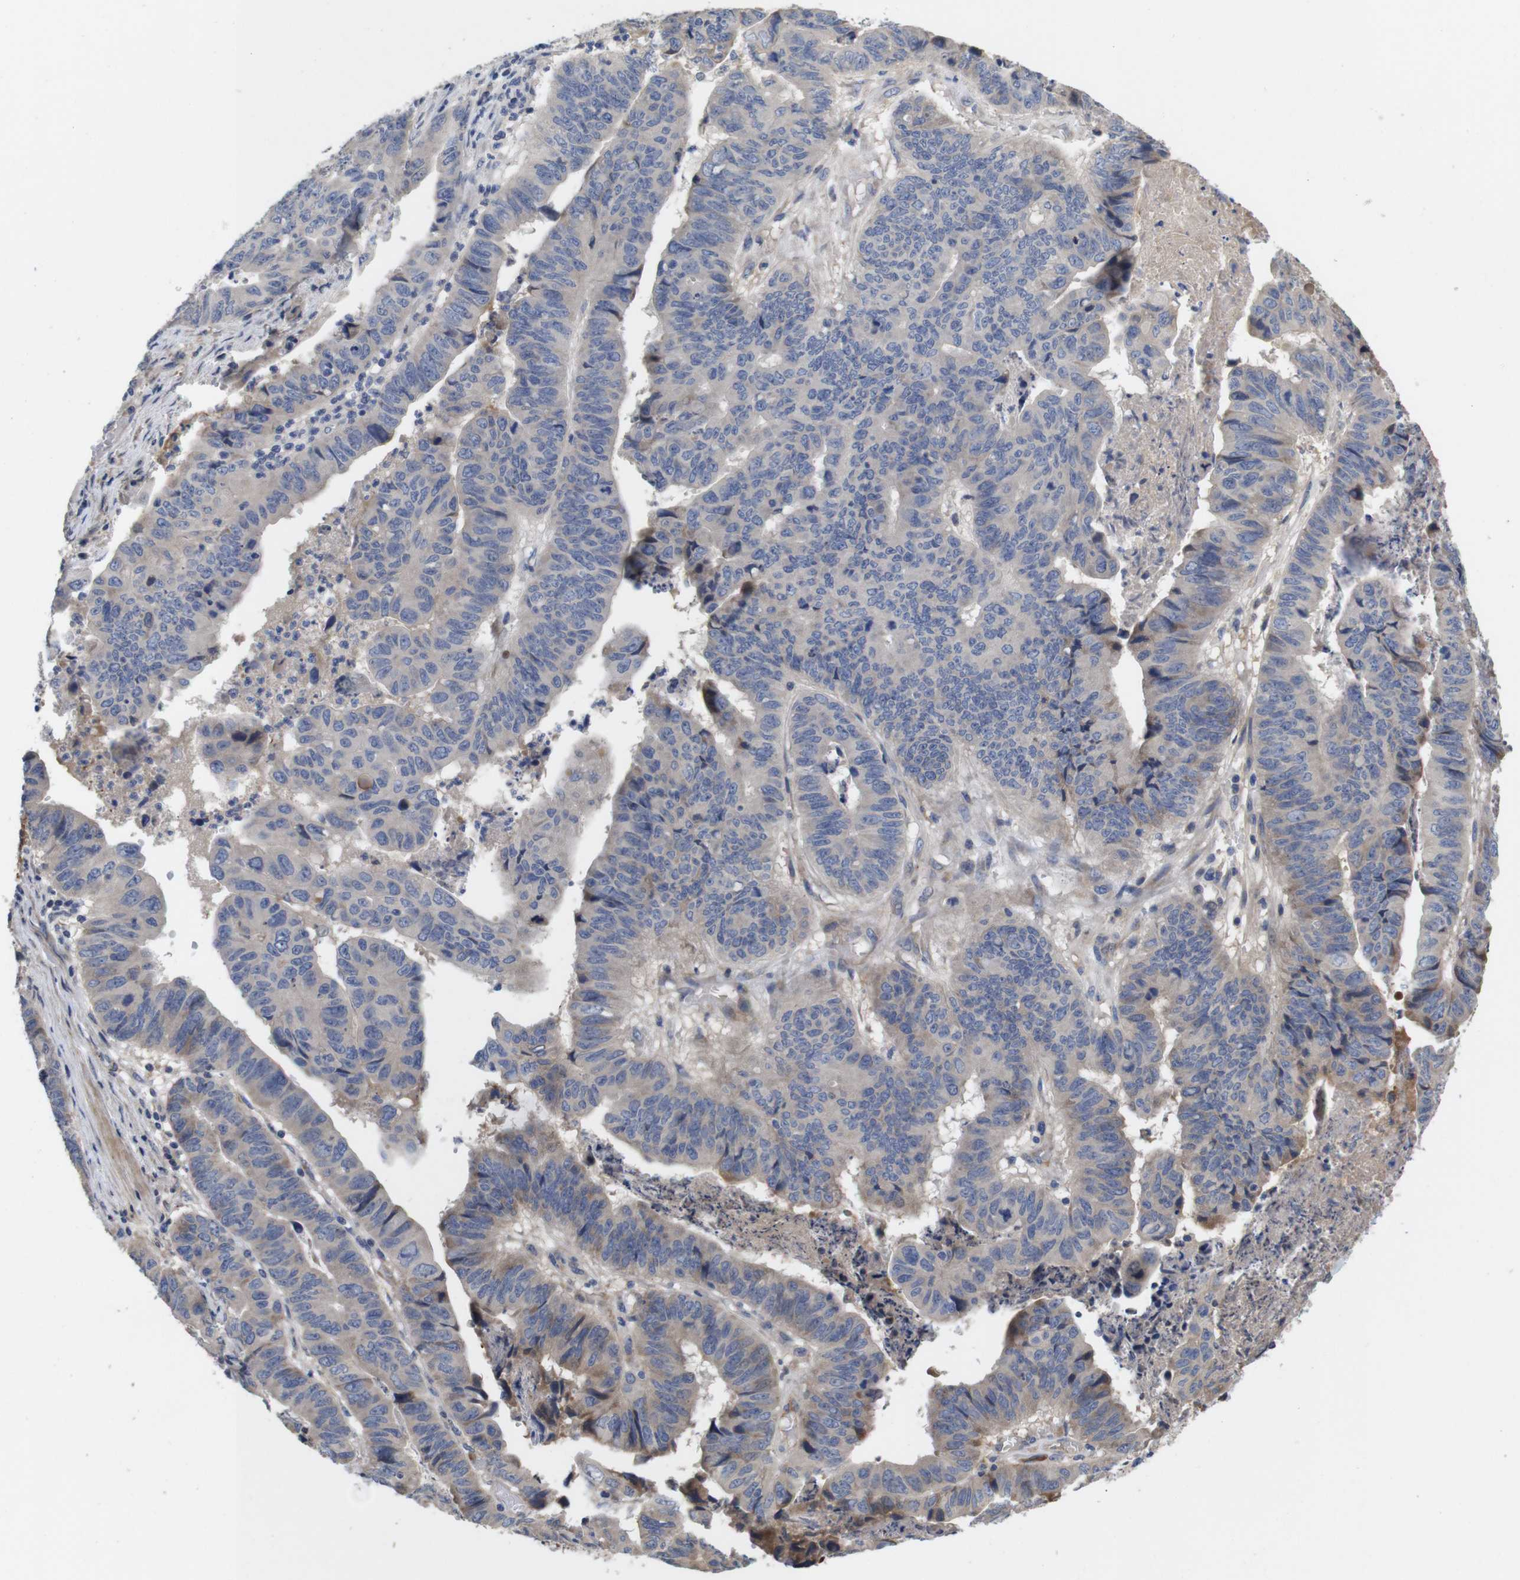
{"staining": {"intensity": "negative", "quantity": "none", "location": "none"}, "tissue": "stomach cancer", "cell_type": "Tumor cells", "image_type": "cancer", "snomed": [{"axis": "morphology", "description": "Adenocarcinoma, NOS"}, {"axis": "topography", "description": "Stomach, lower"}], "caption": "A histopathology image of stomach cancer stained for a protein exhibits no brown staining in tumor cells. Nuclei are stained in blue.", "gene": "SPRY3", "patient": {"sex": "male", "age": 77}}